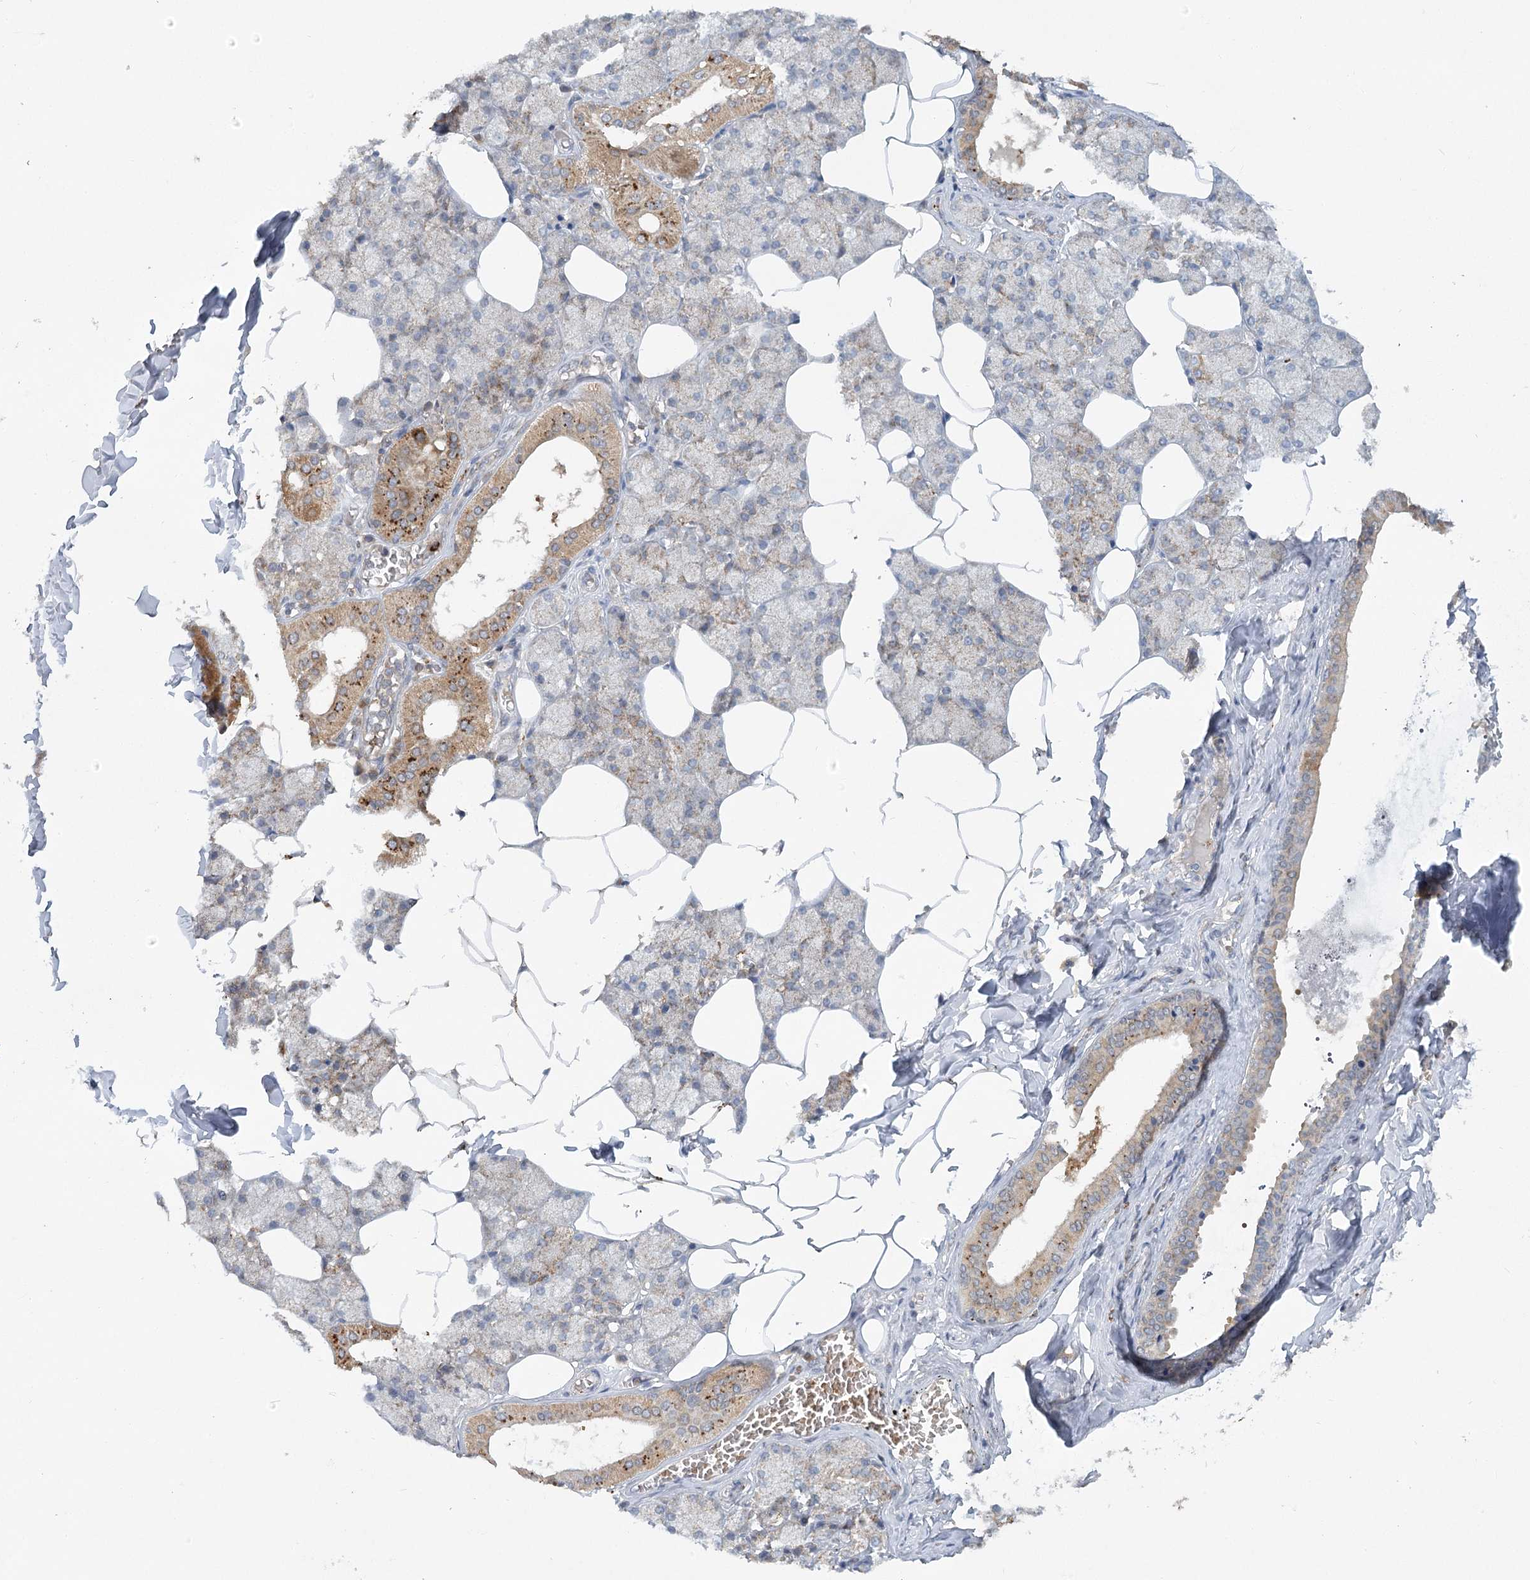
{"staining": {"intensity": "moderate", "quantity": "25%-75%", "location": "cytoplasmic/membranous"}, "tissue": "salivary gland", "cell_type": "Glandular cells", "image_type": "normal", "snomed": [{"axis": "morphology", "description": "Normal tissue, NOS"}, {"axis": "topography", "description": "Salivary gland"}], "caption": "Salivary gland stained with IHC exhibits moderate cytoplasmic/membranous positivity in about 25%-75% of glandular cells. (IHC, brightfield microscopy, high magnification).", "gene": "PYROXD2", "patient": {"sex": "male", "age": 62}}